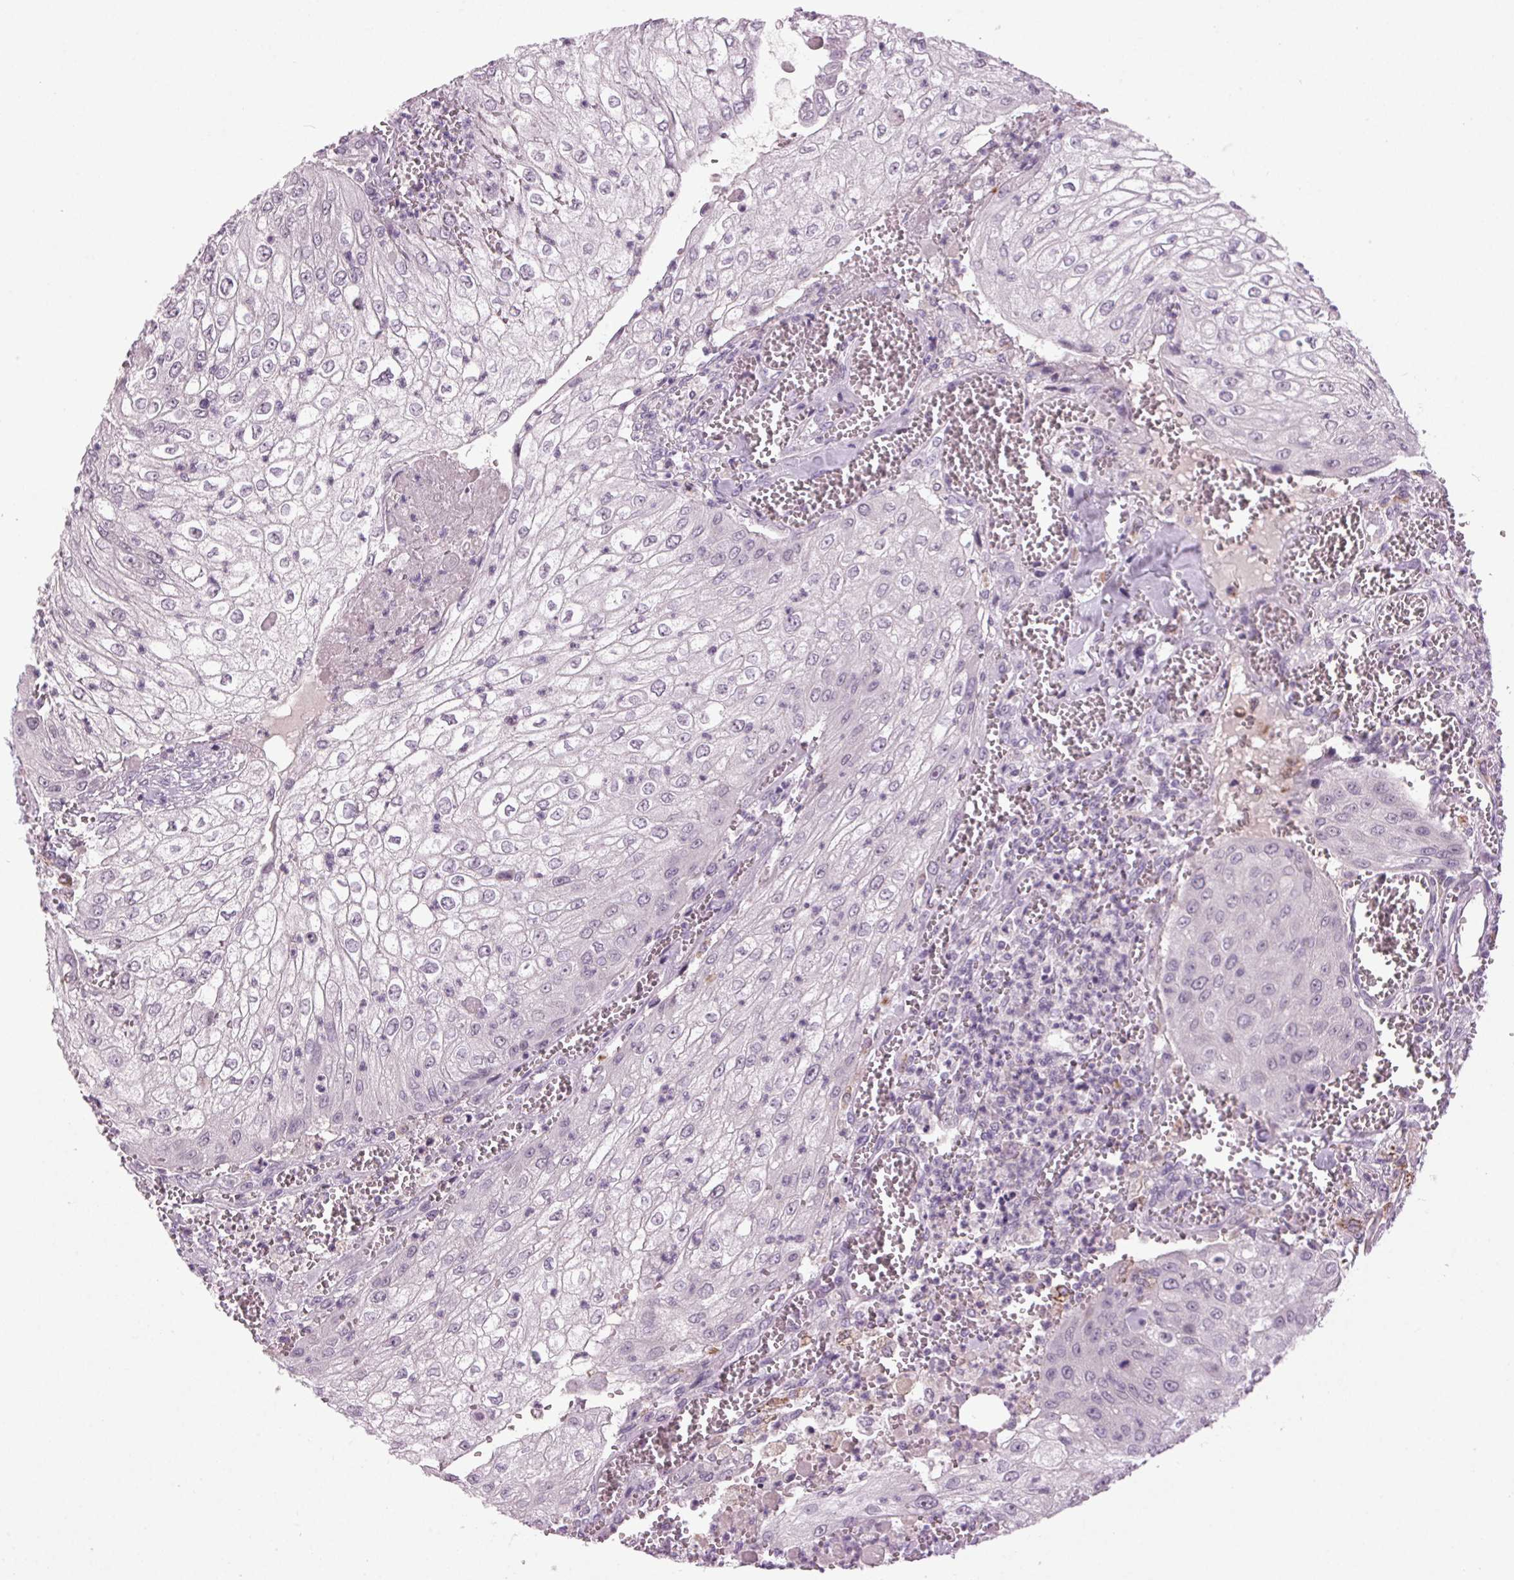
{"staining": {"intensity": "negative", "quantity": "none", "location": "none"}, "tissue": "urothelial cancer", "cell_type": "Tumor cells", "image_type": "cancer", "snomed": [{"axis": "morphology", "description": "Urothelial carcinoma, High grade"}, {"axis": "topography", "description": "Urinary bladder"}], "caption": "A high-resolution micrograph shows IHC staining of urothelial cancer, which displays no significant staining in tumor cells.", "gene": "DNAH12", "patient": {"sex": "male", "age": 62}}